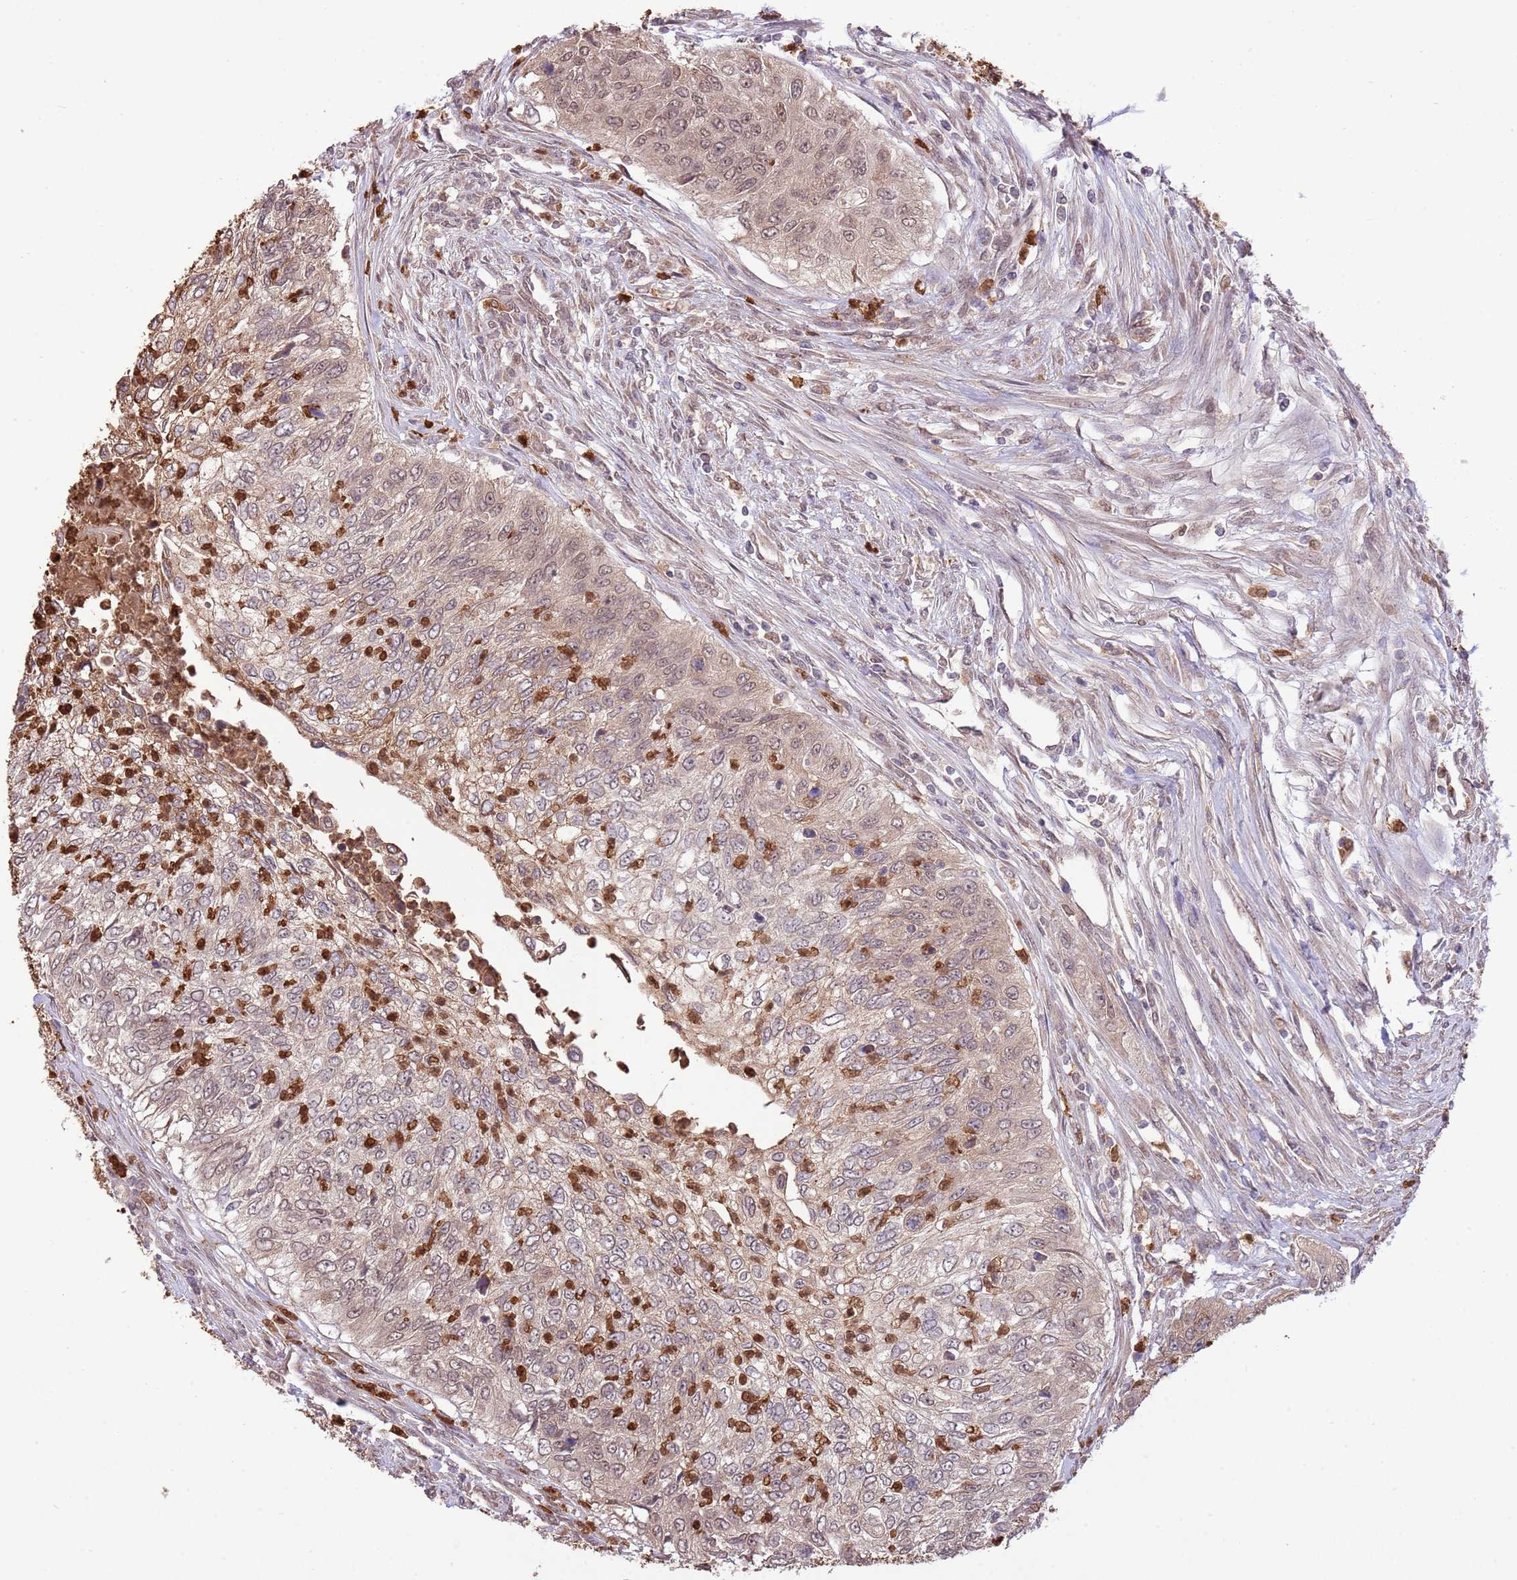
{"staining": {"intensity": "weak", "quantity": "25%-75%", "location": "cytoplasmic/membranous,nuclear"}, "tissue": "urothelial cancer", "cell_type": "Tumor cells", "image_type": "cancer", "snomed": [{"axis": "morphology", "description": "Urothelial carcinoma, High grade"}, {"axis": "topography", "description": "Urinary bladder"}], "caption": "Immunohistochemical staining of urothelial cancer shows weak cytoplasmic/membranous and nuclear protein staining in approximately 25%-75% of tumor cells.", "gene": "AMIGO1", "patient": {"sex": "female", "age": 60}}